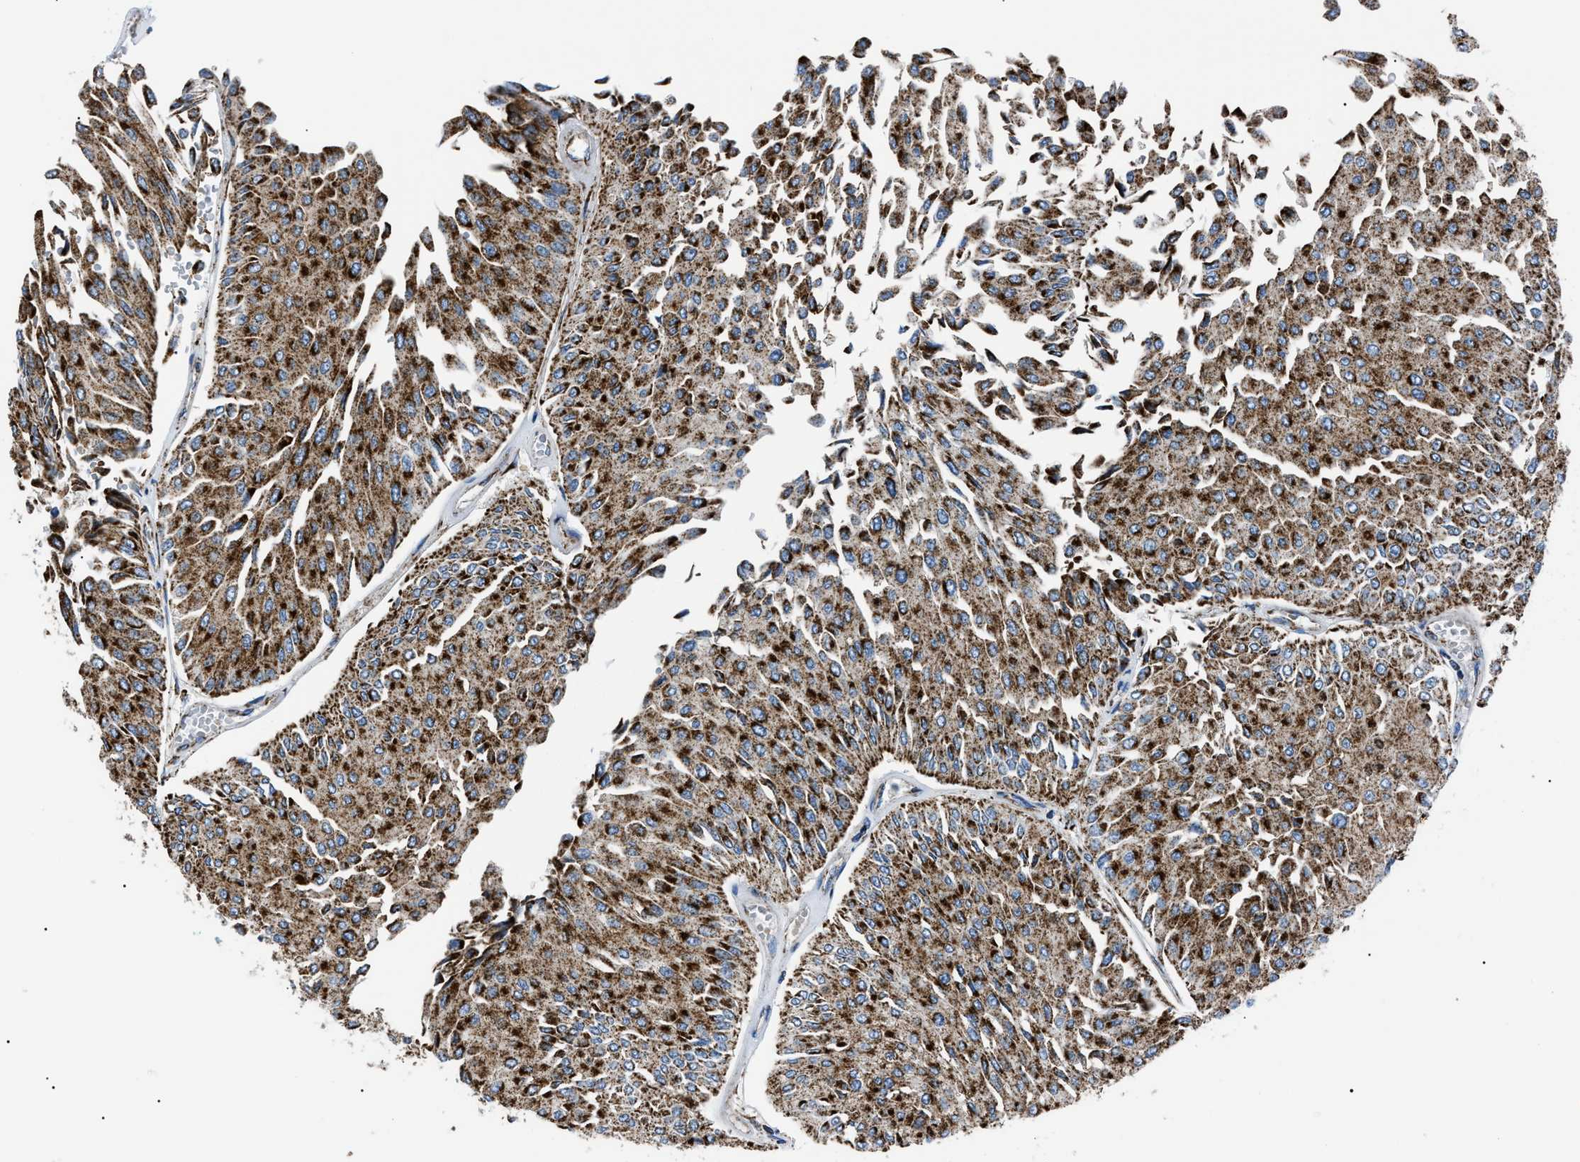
{"staining": {"intensity": "strong", "quantity": ">75%", "location": "cytoplasmic/membranous"}, "tissue": "urothelial cancer", "cell_type": "Tumor cells", "image_type": "cancer", "snomed": [{"axis": "morphology", "description": "Urothelial carcinoma, Low grade"}, {"axis": "topography", "description": "Urinary bladder"}], "caption": "Brown immunohistochemical staining in human urothelial cancer reveals strong cytoplasmic/membranous expression in approximately >75% of tumor cells. (DAB (3,3'-diaminobenzidine) IHC with brightfield microscopy, high magnification).", "gene": "PHB2", "patient": {"sex": "male", "age": 67}}